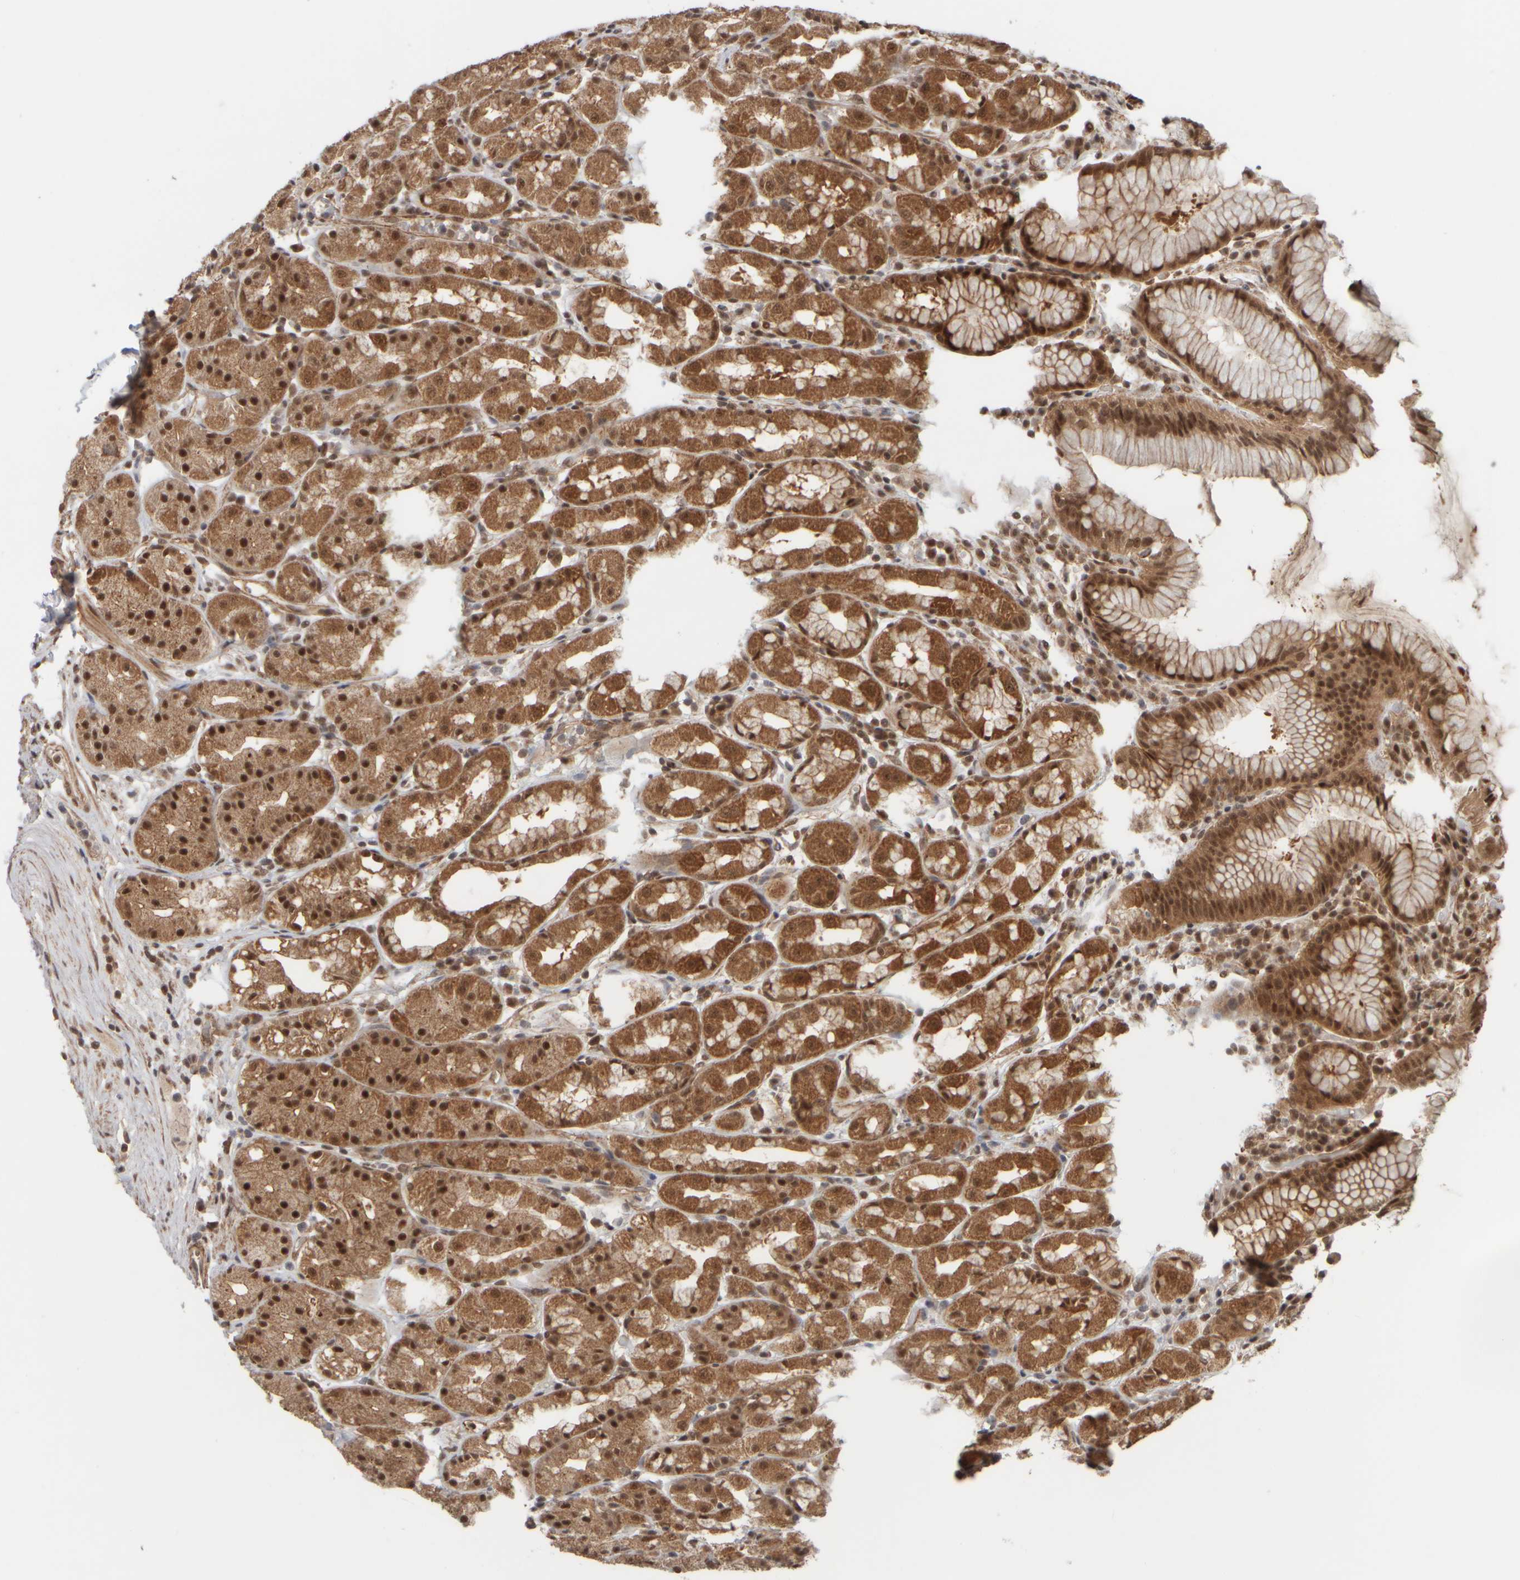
{"staining": {"intensity": "moderate", "quantity": ">75%", "location": "cytoplasmic/membranous,nuclear"}, "tissue": "stomach", "cell_type": "Glandular cells", "image_type": "normal", "snomed": [{"axis": "morphology", "description": "Normal tissue, NOS"}, {"axis": "topography", "description": "Stomach, lower"}], "caption": "Unremarkable stomach shows moderate cytoplasmic/membranous,nuclear expression in about >75% of glandular cells.", "gene": "SYNRG", "patient": {"sex": "female", "age": 56}}